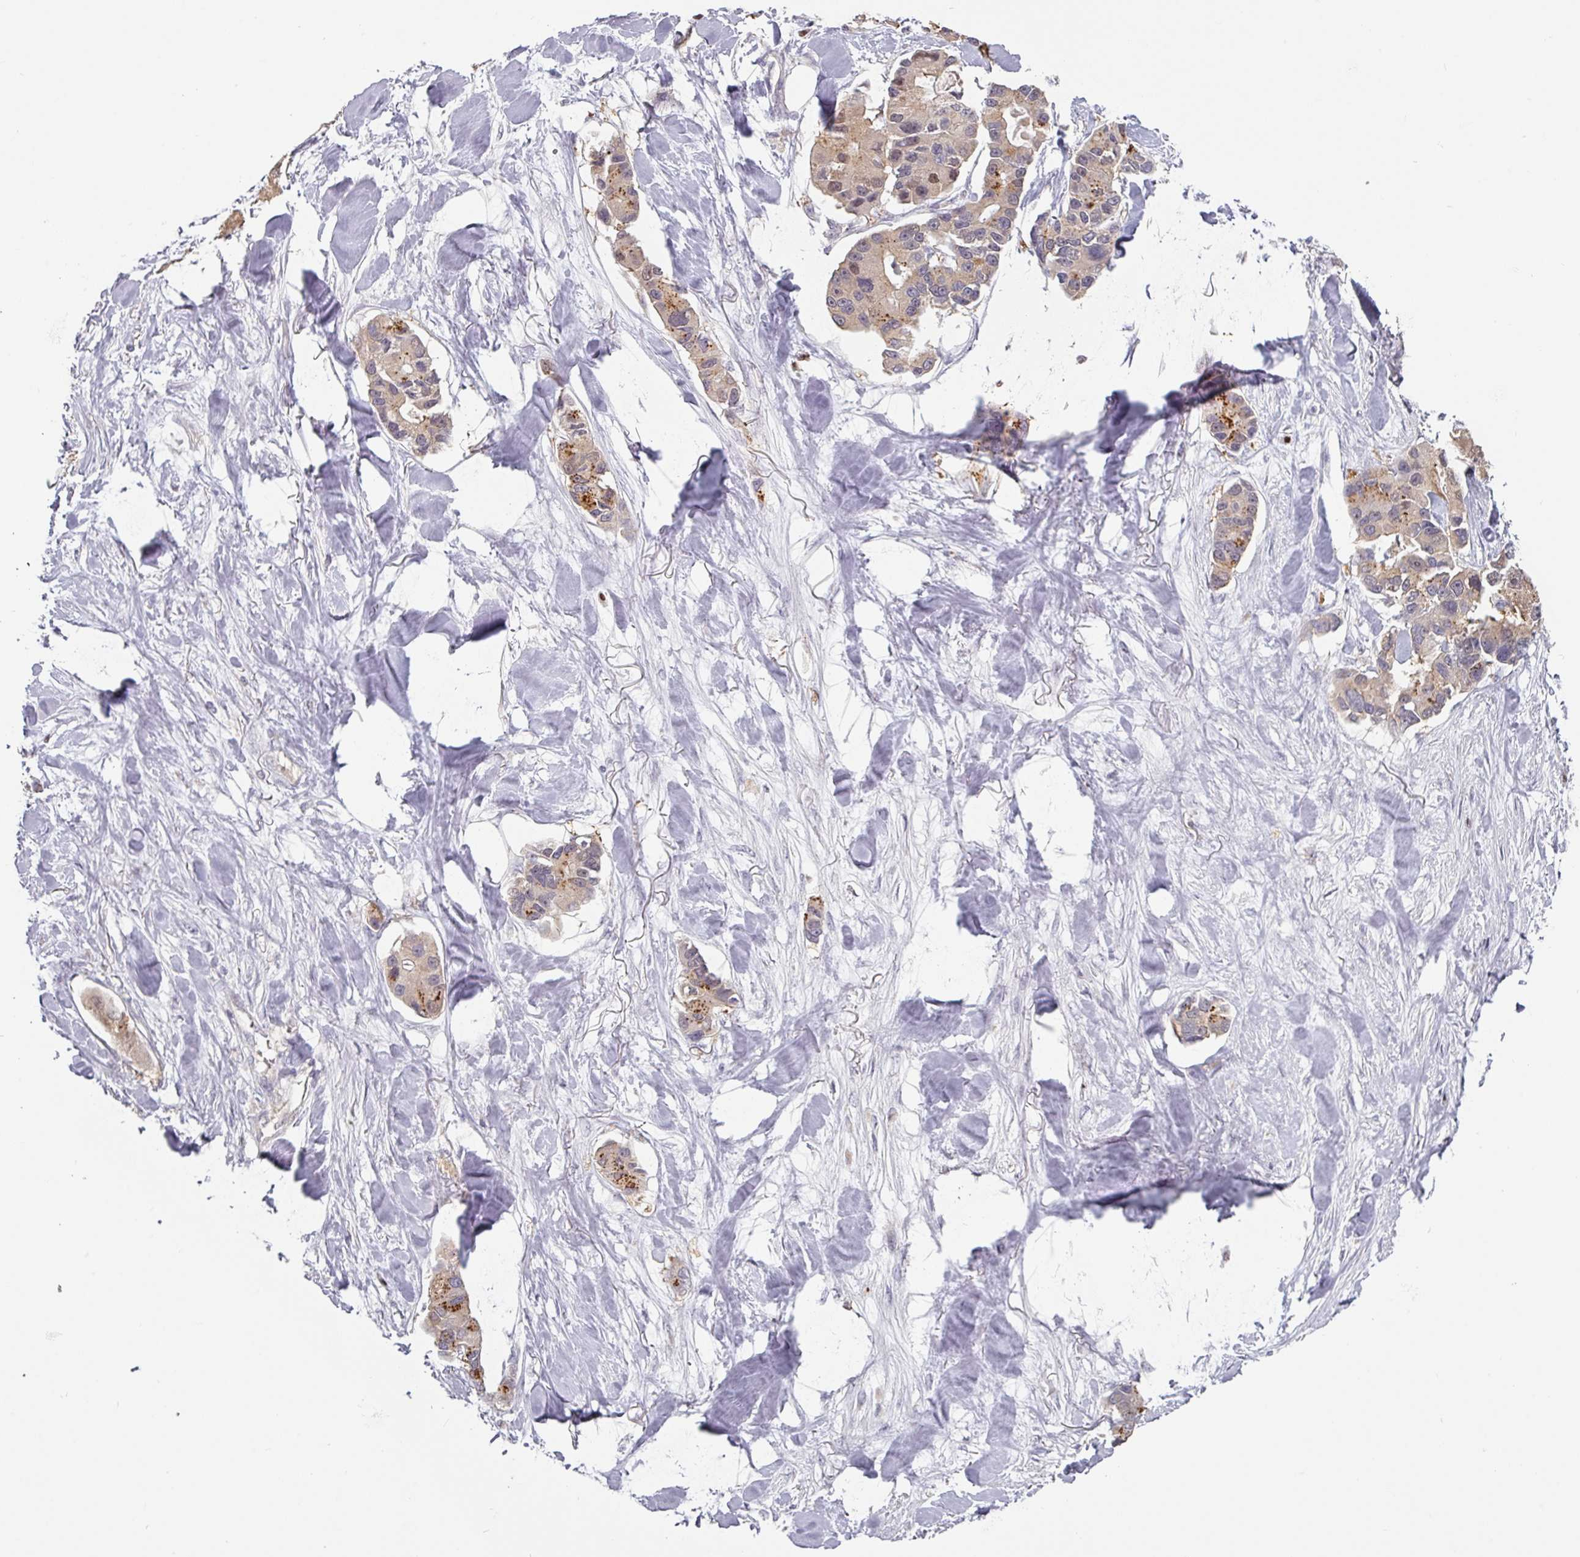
{"staining": {"intensity": "moderate", "quantity": "25%-75%", "location": "cytoplasmic/membranous"}, "tissue": "lung cancer", "cell_type": "Tumor cells", "image_type": "cancer", "snomed": [{"axis": "morphology", "description": "Adenocarcinoma, NOS"}, {"axis": "topography", "description": "Lung"}], "caption": "Immunohistochemical staining of human lung cancer displays moderate cytoplasmic/membranous protein expression in about 25%-75% of tumor cells. (IHC, brightfield microscopy, high magnification).", "gene": "ZBTB6", "patient": {"sex": "female", "age": 54}}